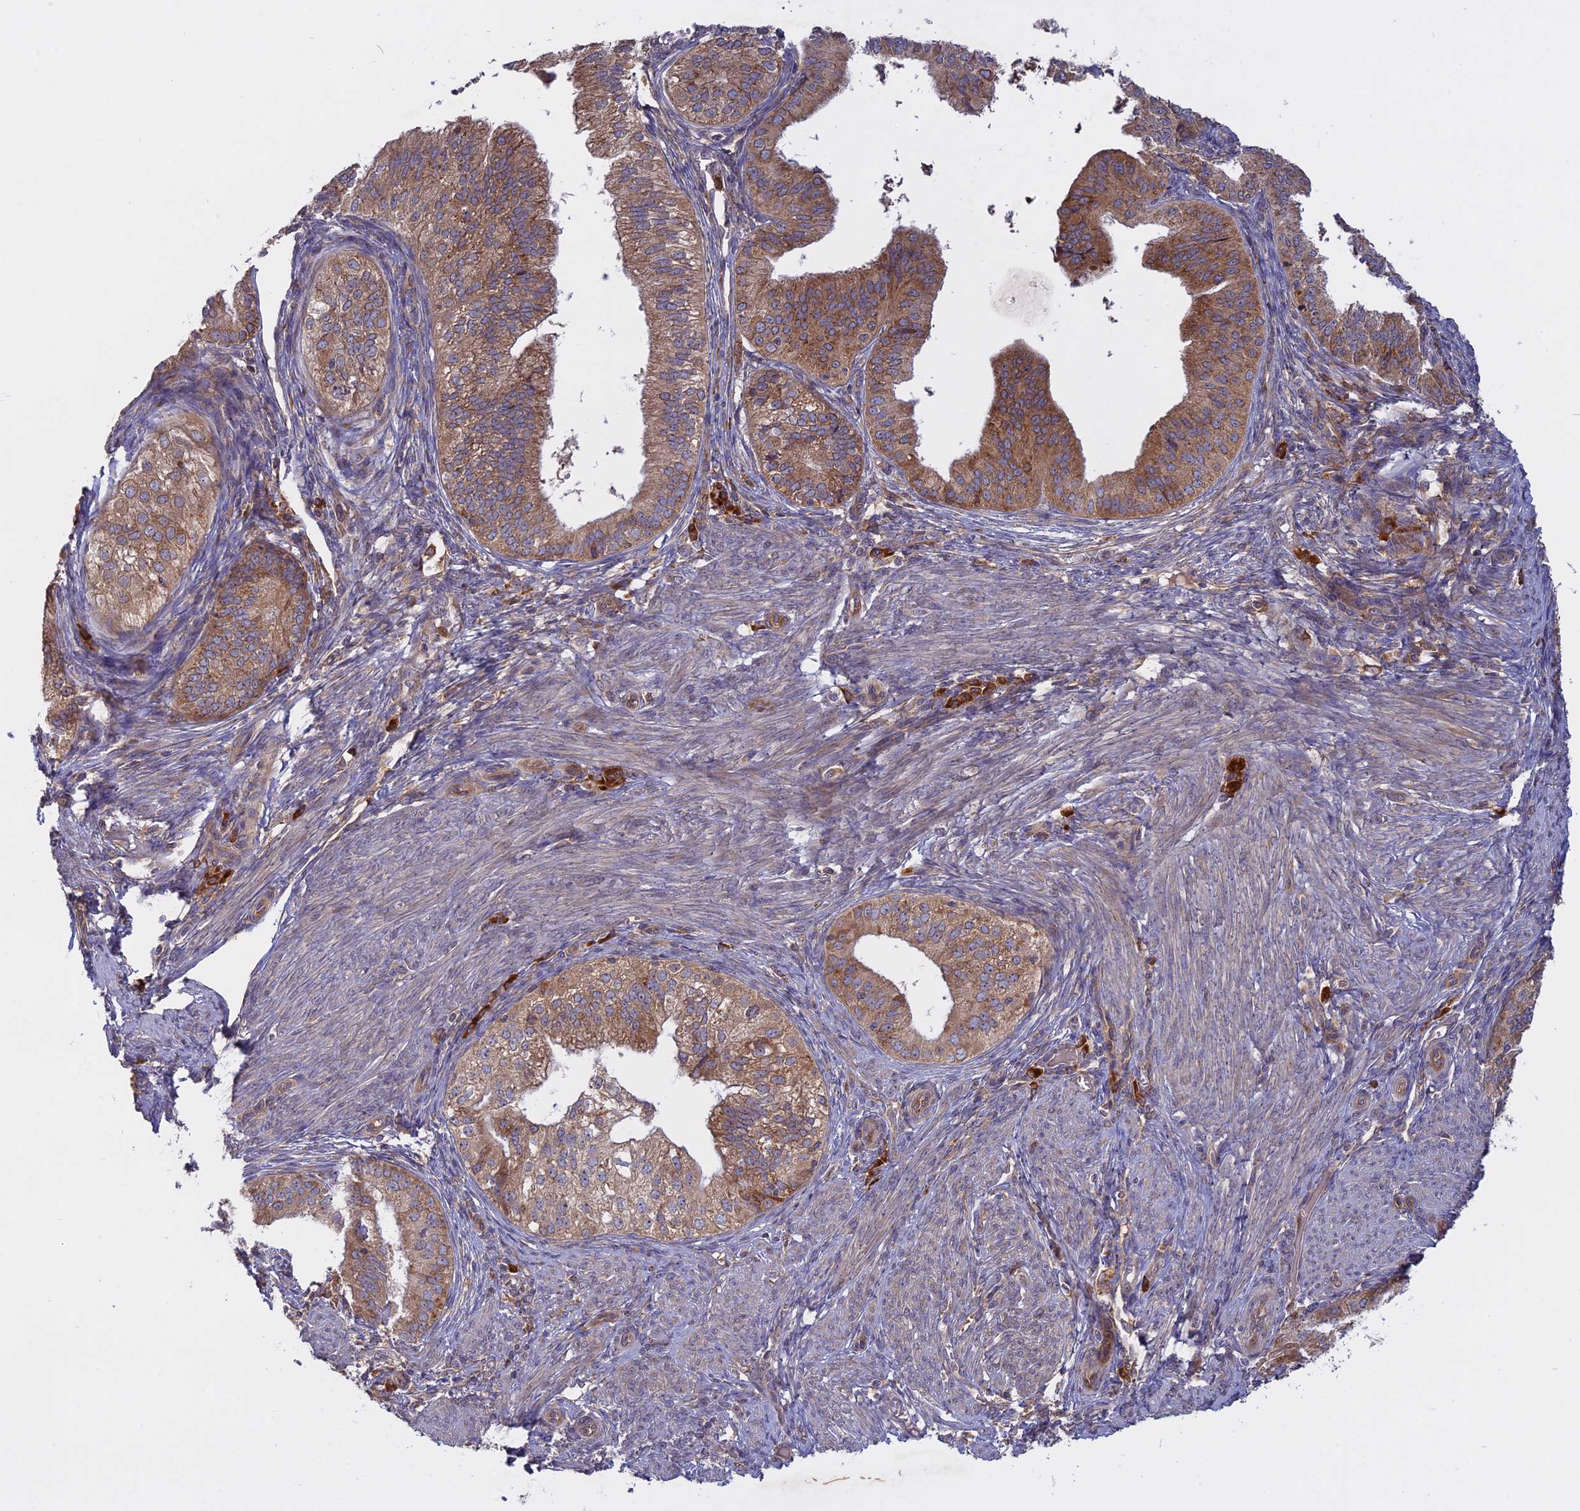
{"staining": {"intensity": "moderate", "quantity": ">75%", "location": "cytoplasmic/membranous"}, "tissue": "endometrial cancer", "cell_type": "Tumor cells", "image_type": "cancer", "snomed": [{"axis": "morphology", "description": "Adenocarcinoma, NOS"}, {"axis": "topography", "description": "Endometrium"}], "caption": "About >75% of tumor cells in endometrial cancer (adenocarcinoma) exhibit moderate cytoplasmic/membranous protein positivity as visualized by brown immunohistochemical staining.", "gene": "TMEM208", "patient": {"sex": "female", "age": 50}}